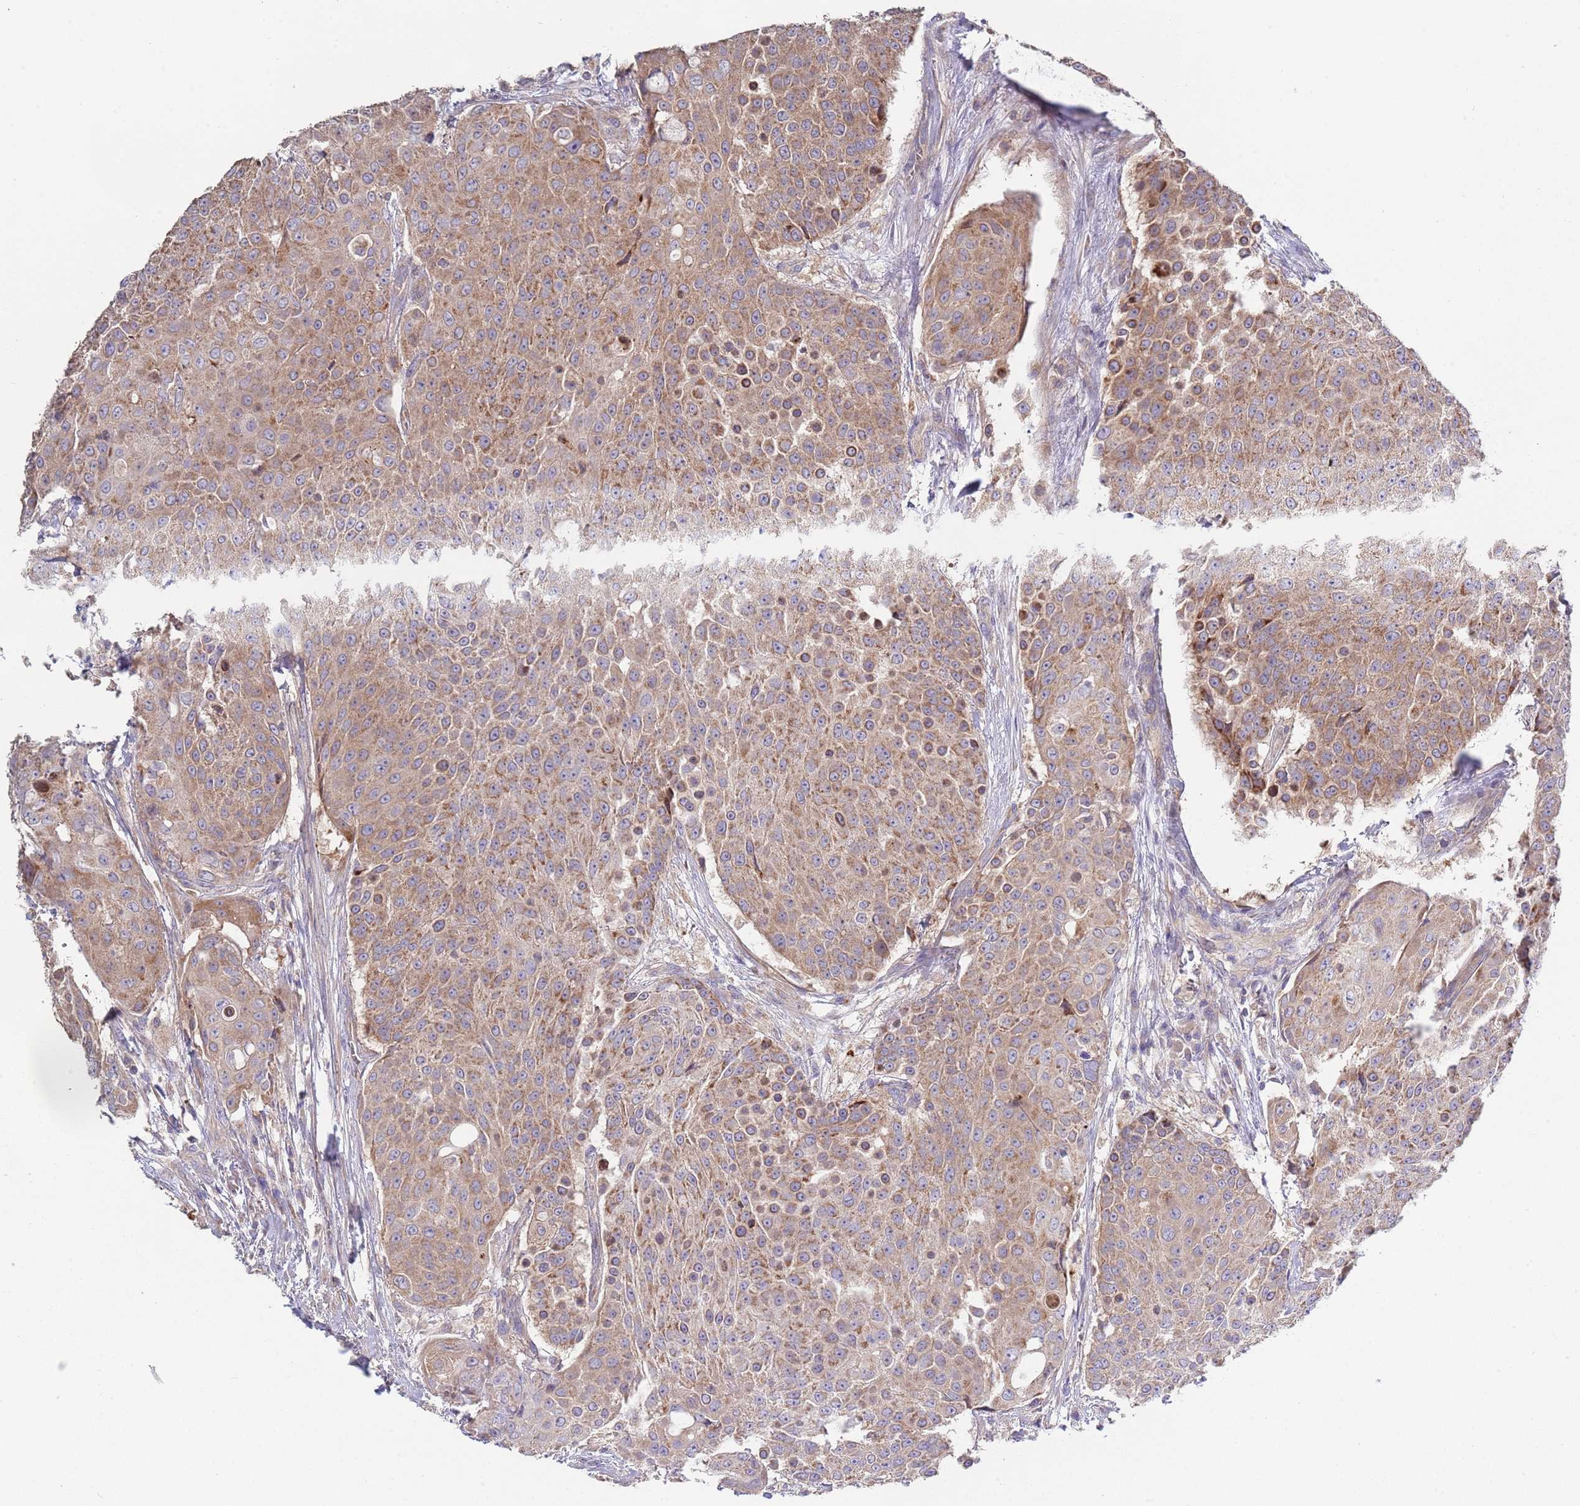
{"staining": {"intensity": "moderate", "quantity": ">75%", "location": "cytoplasmic/membranous"}, "tissue": "urothelial cancer", "cell_type": "Tumor cells", "image_type": "cancer", "snomed": [{"axis": "morphology", "description": "Urothelial carcinoma, High grade"}, {"axis": "topography", "description": "Urinary bladder"}], "caption": "Immunohistochemical staining of urothelial carcinoma (high-grade) reveals medium levels of moderate cytoplasmic/membranous staining in approximately >75% of tumor cells. (brown staining indicates protein expression, while blue staining denotes nuclei).", "gene": "ABCC10", "patient": {"sex": "female", "age": 63}}